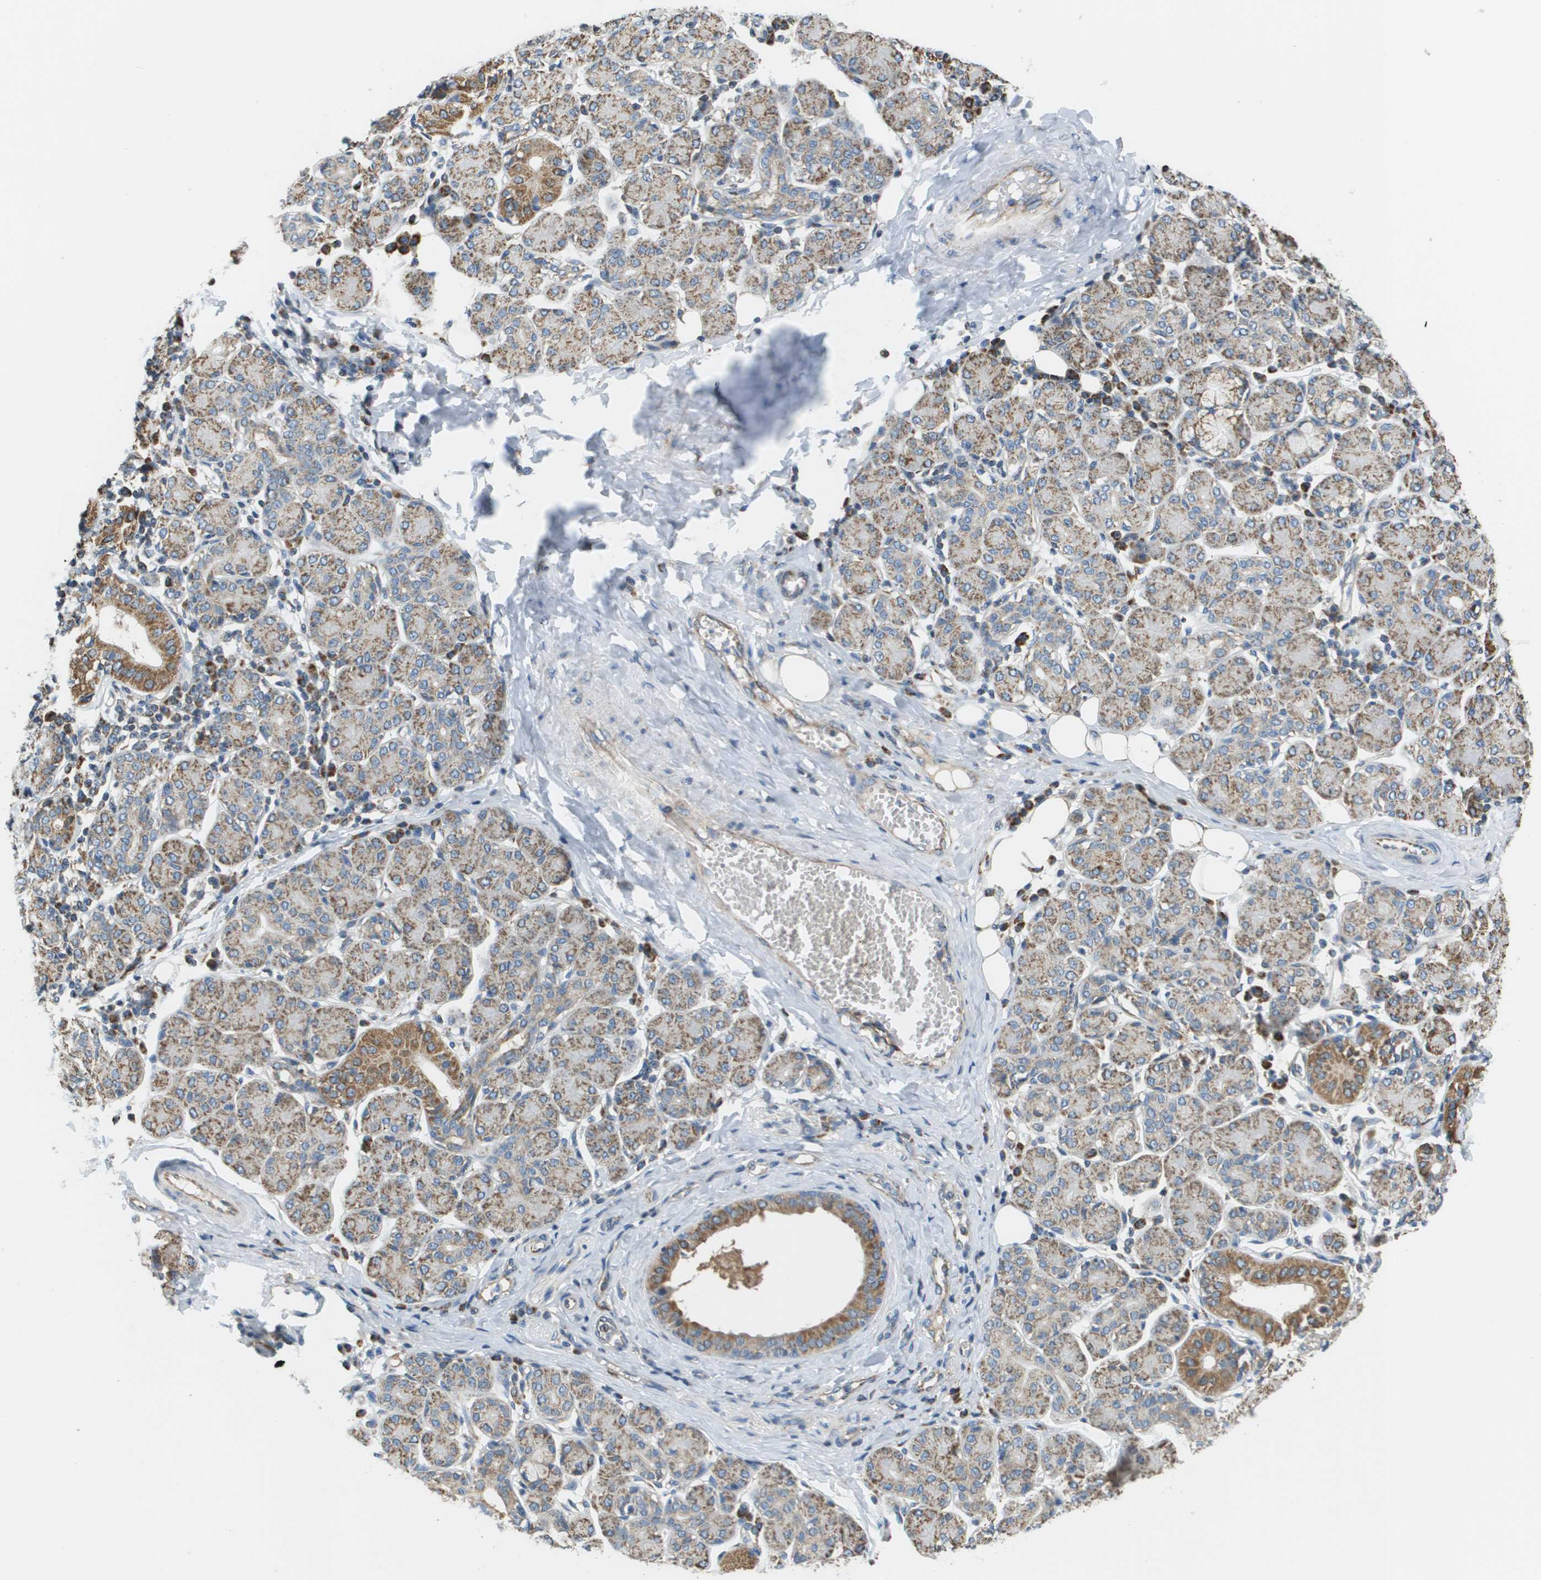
{"staining": {"intensity": "moderate", "quantity": ">75%", "location": "cytoplasmic/membranous"}, "tissue": "salivary gland", "cell_type": "Glandular cells", "image_type": "normal", "snomed": [{"axis": "morphology", "description": "Normal tissue, NOS"}, {"axis": "morphology", "description": "Inflammation, NOS"}, {"axis": "topography", "description": "Lymph node"}, {"axis": "topography", "description": "Salivary gland"}], "caption": "Immunohistochemistry histopathology image of unremarkable salivary gland: salivary gland stained using immunohistochemistry shows medium levels of moderate protein expression localized specifically in the cytoplasmic/membranous of glandular cells, appearing as a cytoplasmic/membranous brown color.", "gene": "NRK", "patient": {"sex": "male", "age": 3}}